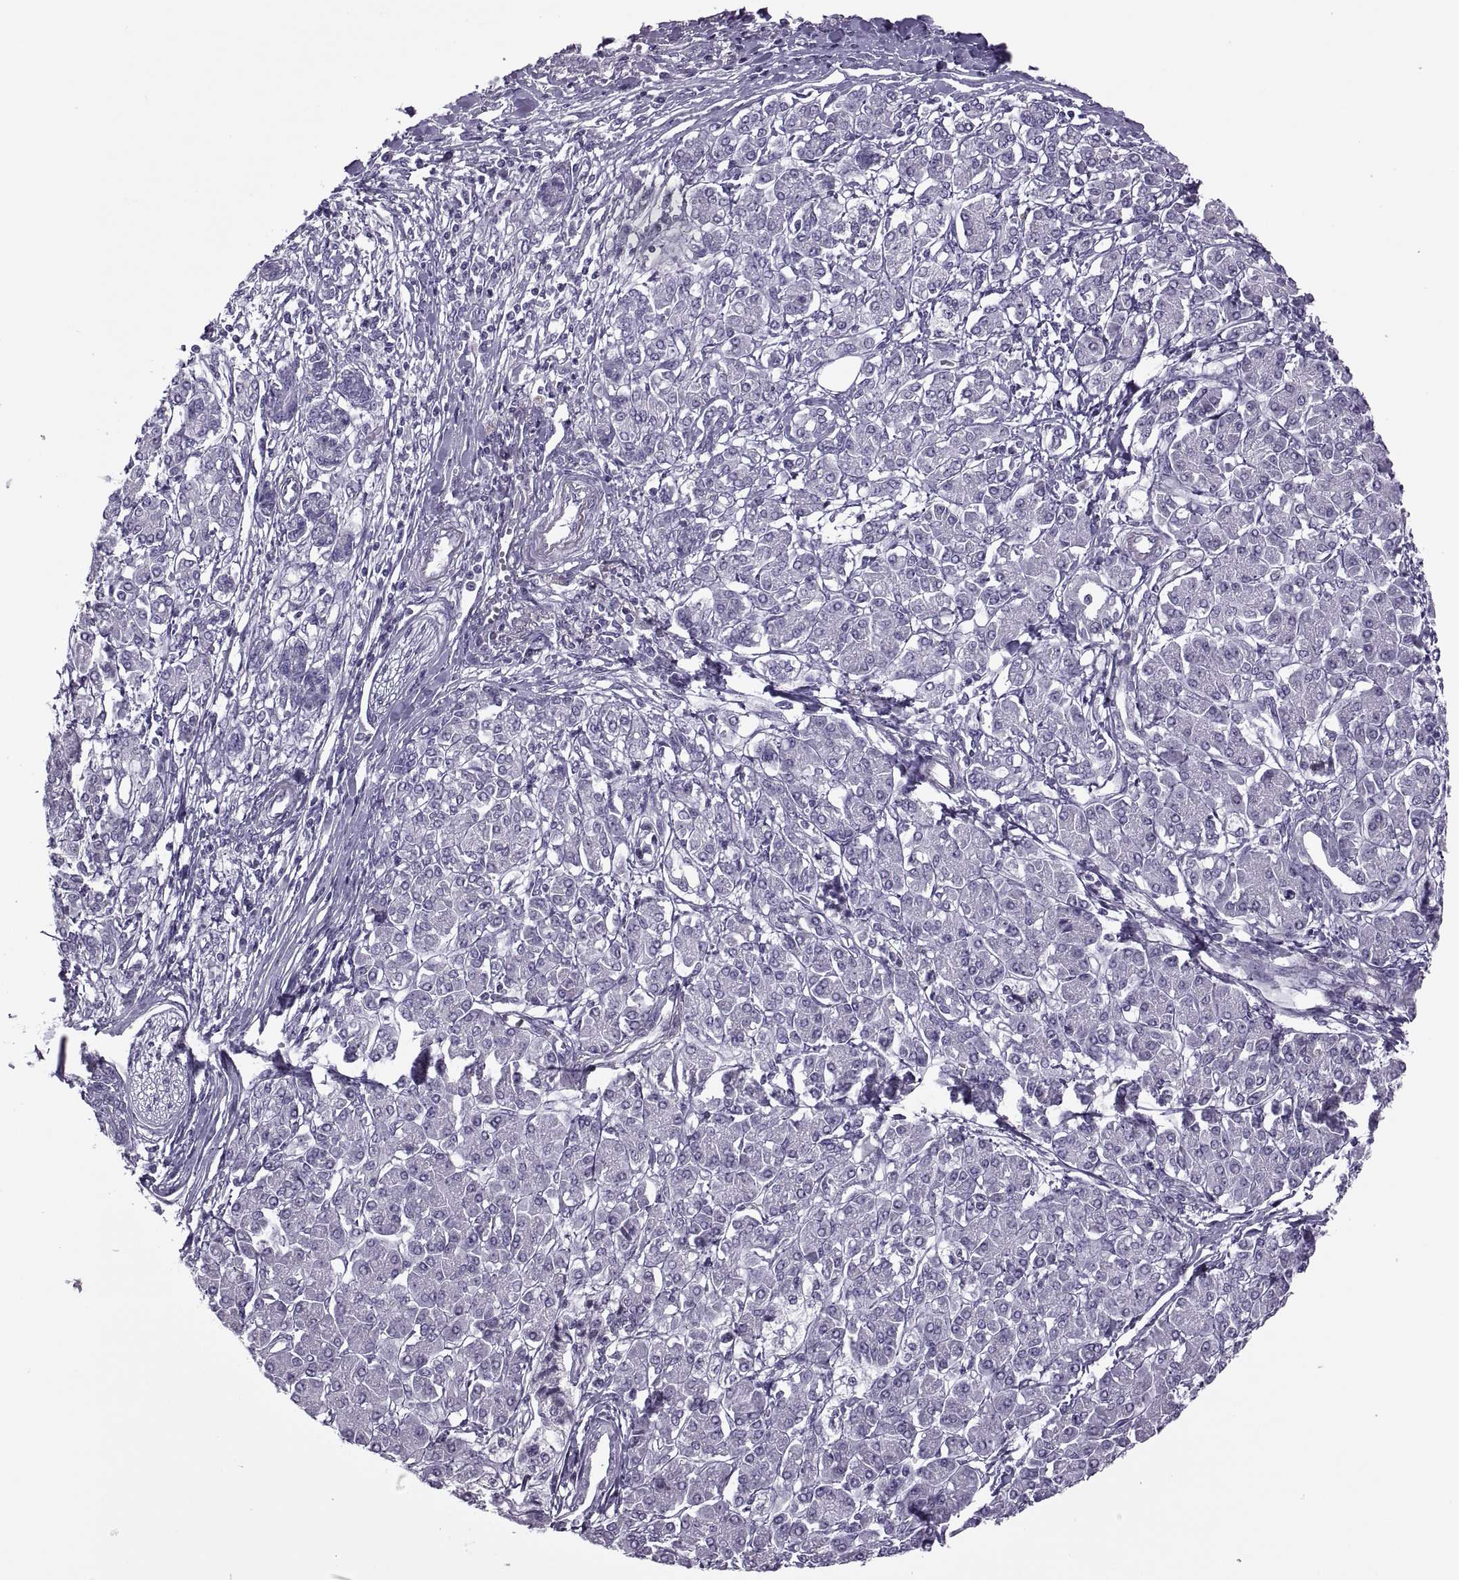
{"staining": {"intensity": "negative", "quantity": "none", "location": "none"}, "tissue": "pancreatic cancer", "cell_type": "Tumor cells", "image_type": "cancer", "snomed": [{"axis": "morphology", "description": "Adenocarcinoma, NOS"}, {"axis": "topography", "description": "Pancreas"}], "caption": "Tumor cells show no significant protein staining in adenocarcinoma (pancreatic).", "gene": "FAM24A", "patient": {"sex": "female", "age": 68}}